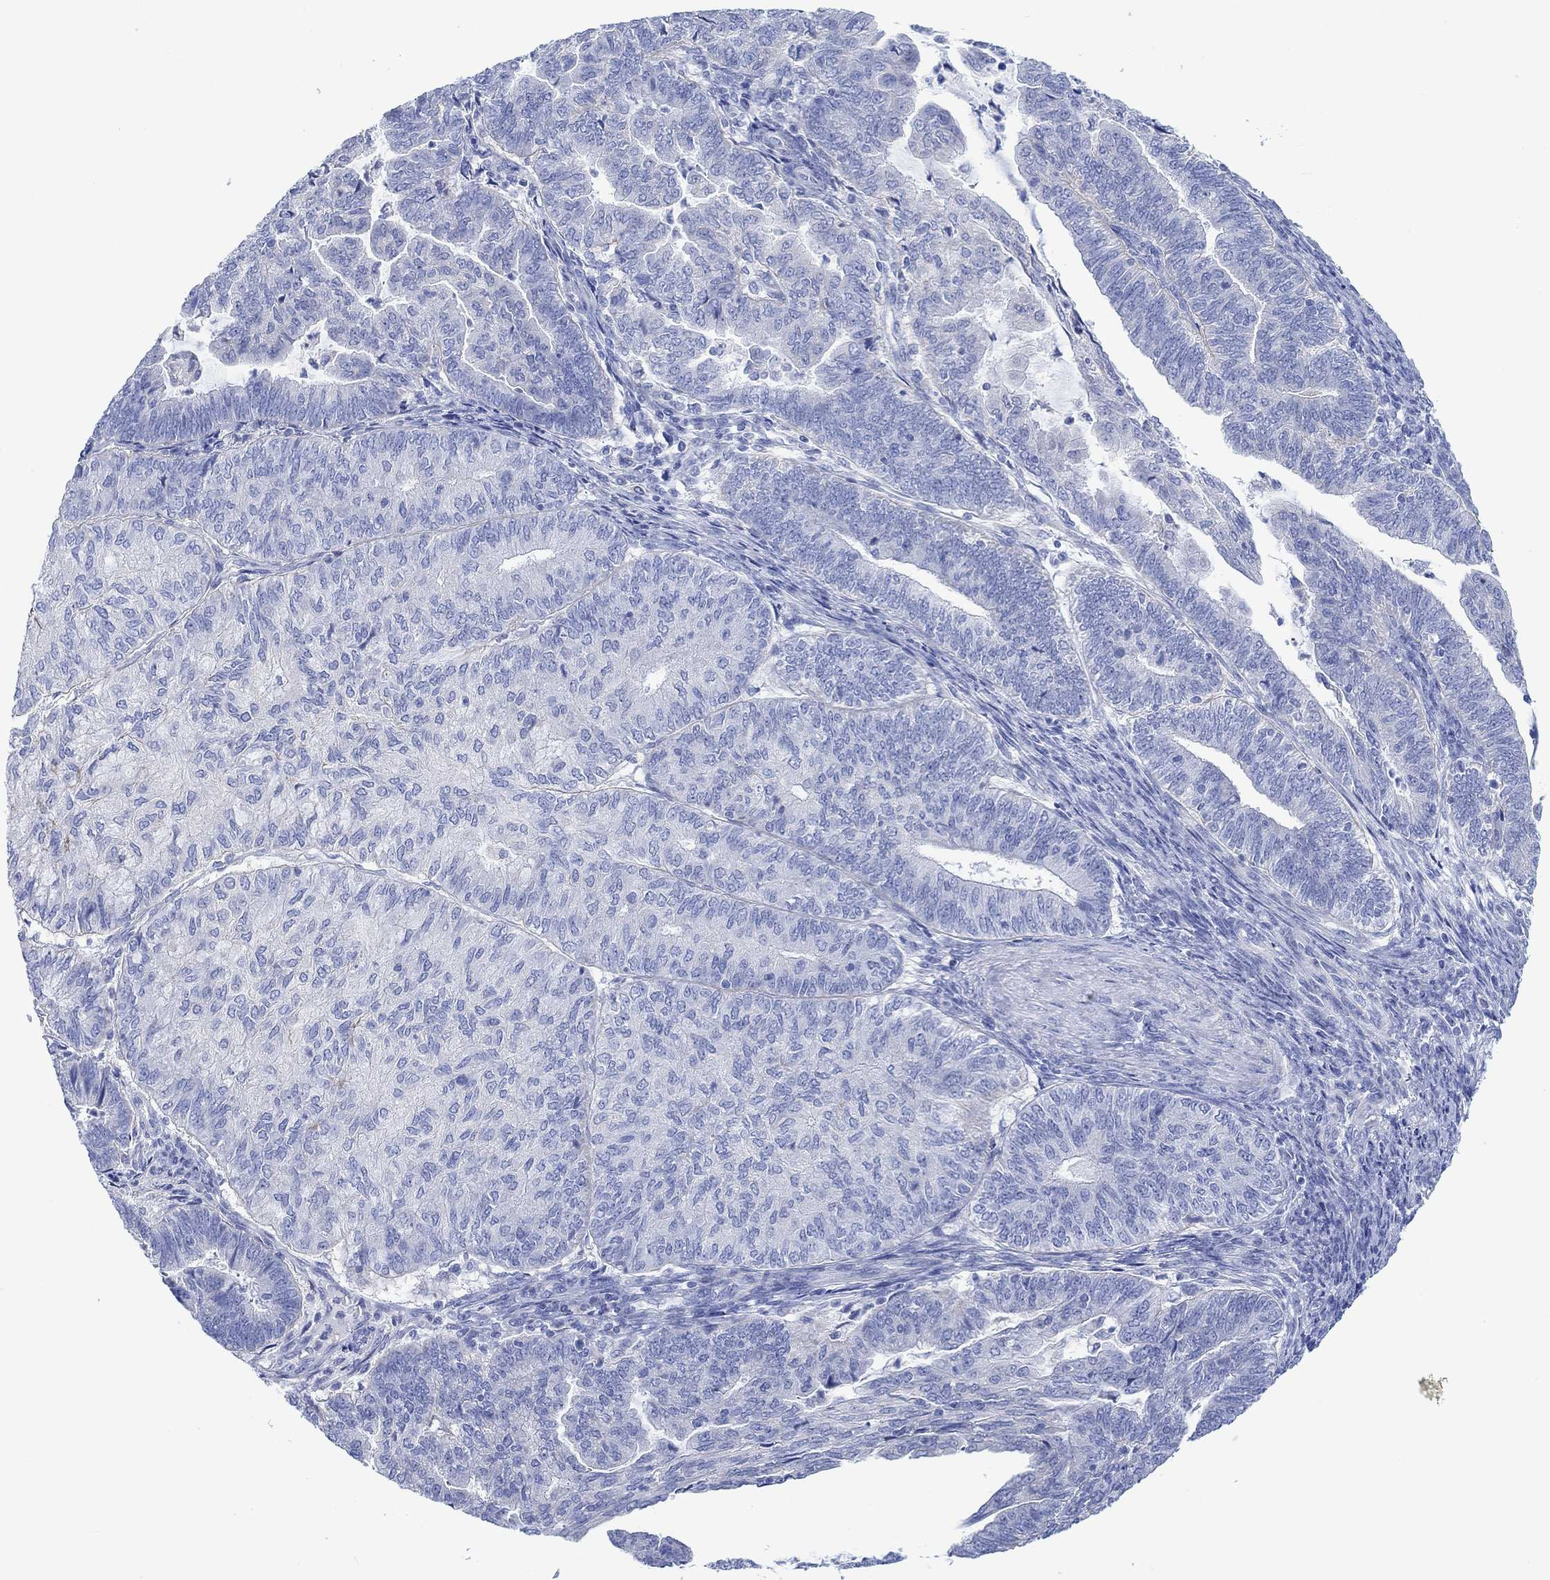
{"staining": {"intensity": "negative", "quantity": "none", "location": "none"}, "tissue": "endometrial cancer", "cell_type": "Tumor cells", "image_type": "cancer", "snomed": [{"axis": "morphology", "description": "Adenocarcinoma, NOS"}, {"axis": "topography", "description": "Endometrium"}], "caption": "This is an IHC image of endometrial cancer. There is no staining in tumor cells.", "gene": "REEP6", "patient": {"sex": "female", "age": 82}}